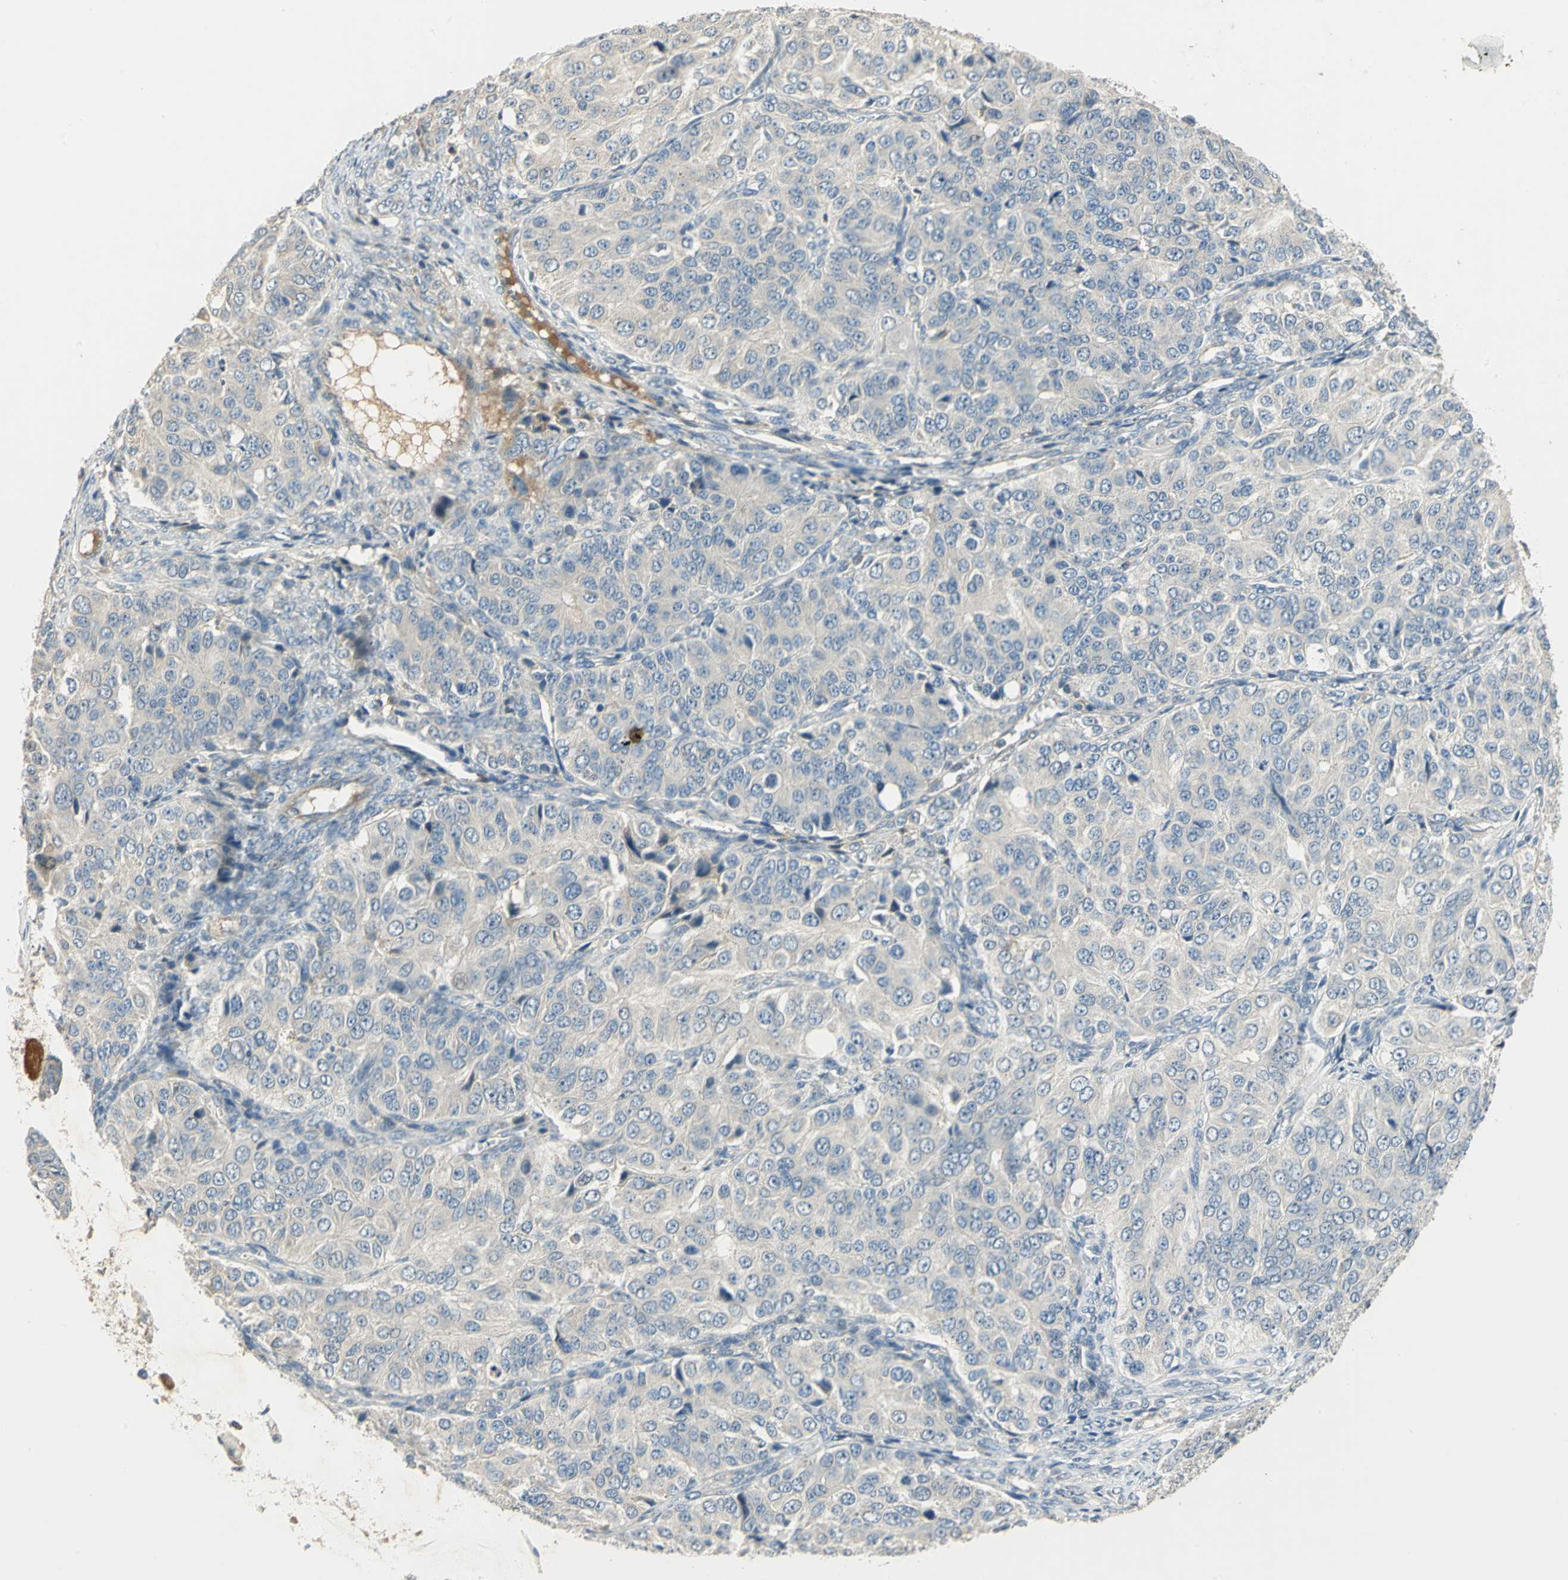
{"staining": {"intensity": "negative", "quantity": "none", "location": "none"}, "tissue": "ovarian cancer", "cell_type": "Tumor cells", "image_type": "cancer", "snomed": [{"axis": "morphology", "description": "Carcinoma, endometroid"}, {"axis": "topography", "description": "Ovary"}], "caption": "A micrograph of human ovarian cancer is negative for staining in tumor cells.", "gene": "PROC", "patient": {"sex": "female", "age": 51}}